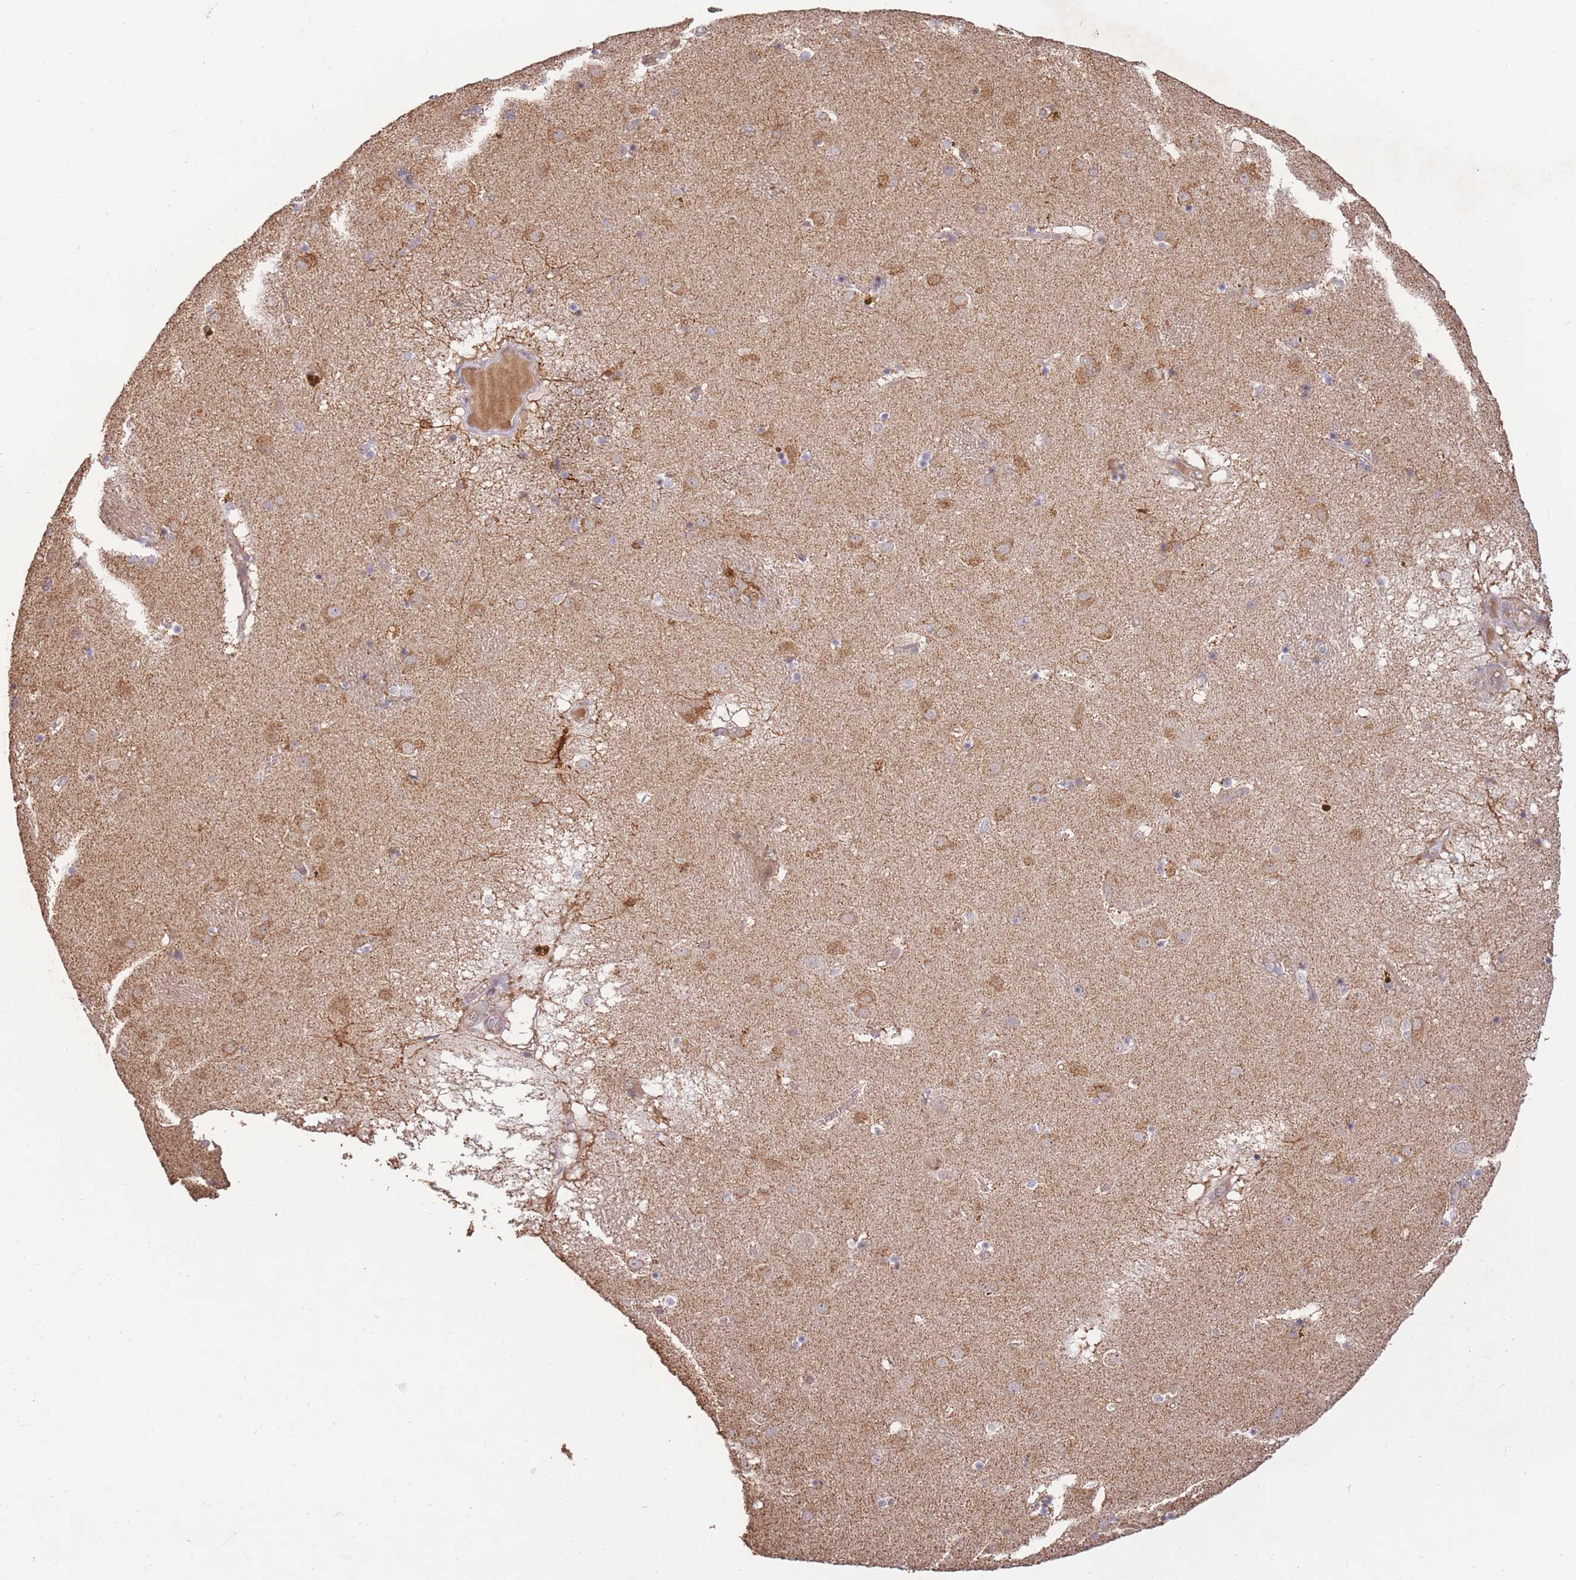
{"staining": {"intensity": "negative", "quantity": "none", "location": "none"}, "tissue": "caudate", "cell_type": "Glial cells", "image_type": "normal", "snomed": [{"axis": "morphology", "description": "Normal tissue, NOS"}, {"axis": "topography", "description": "Lateral ventricle wall"}], "caption": "Image shows no significant protein positivity in glial cells of unremarkable caudate.", "gene": "RGS14", "patient": {"sex": "male", "age": 70}}